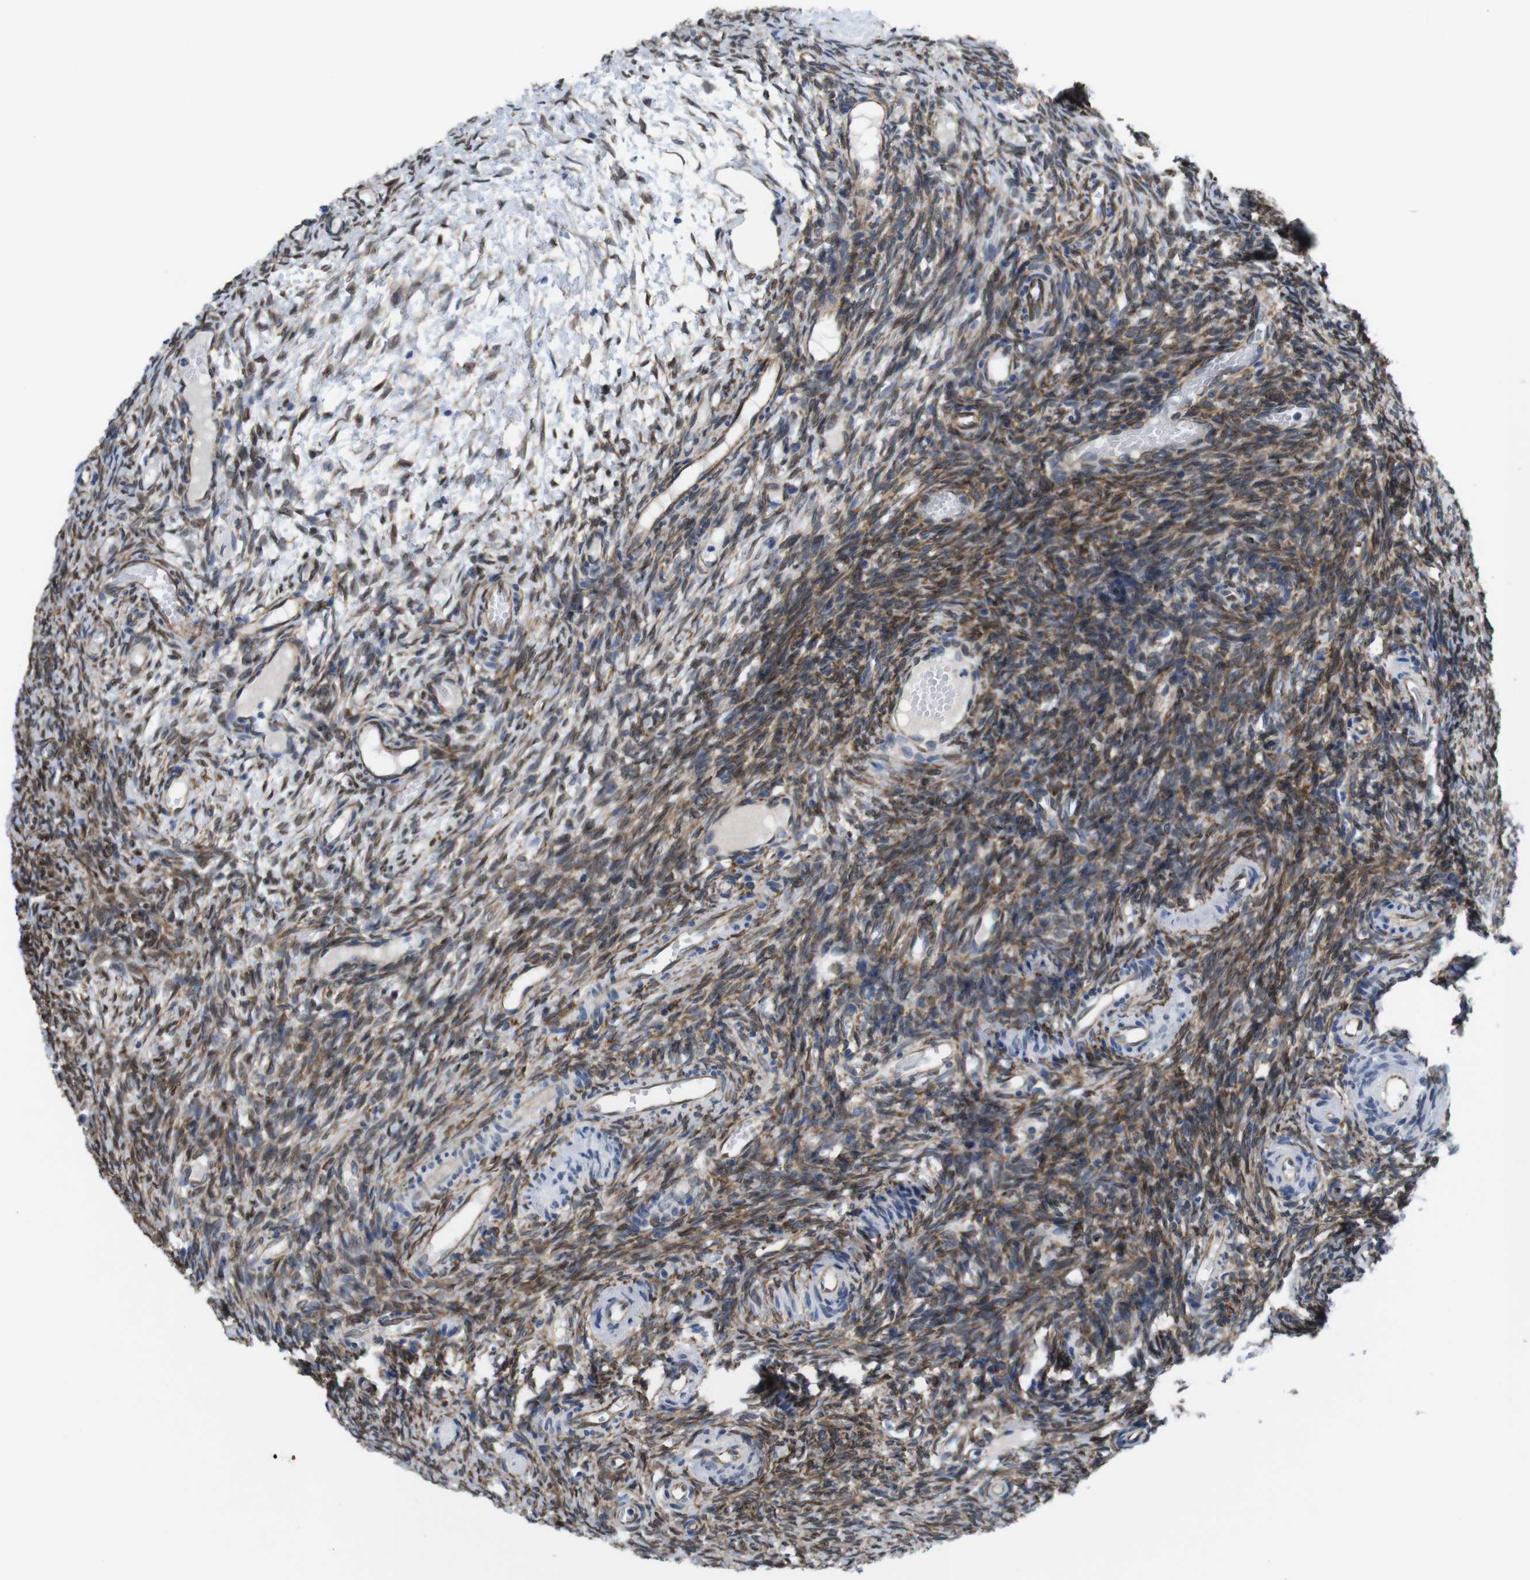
{"staining": {"intensity": "moderate", "quantity": "25%-75%", "location": "cytoplasmic/membranous"}, "tissue": "ovary", "cell_type": "Ovarian stroma cells", "image_type": "normal", "snomed": [{"axis": "morphology", "description": "Normal tissue, NOS"}, {"axis": "topography", "description": "Ovary"}], "caption": "Moderate cytoplasmic/membranous expression is appreciated in about 25%-75% of ovarian stroma cells in benign ovary. Using DAB (brown) and hematoxylin (blue) stains, captured at high magnification using brightfield microscopy.", "gene": "HACD3", "patient": {"sex": "female", "age": 35}}